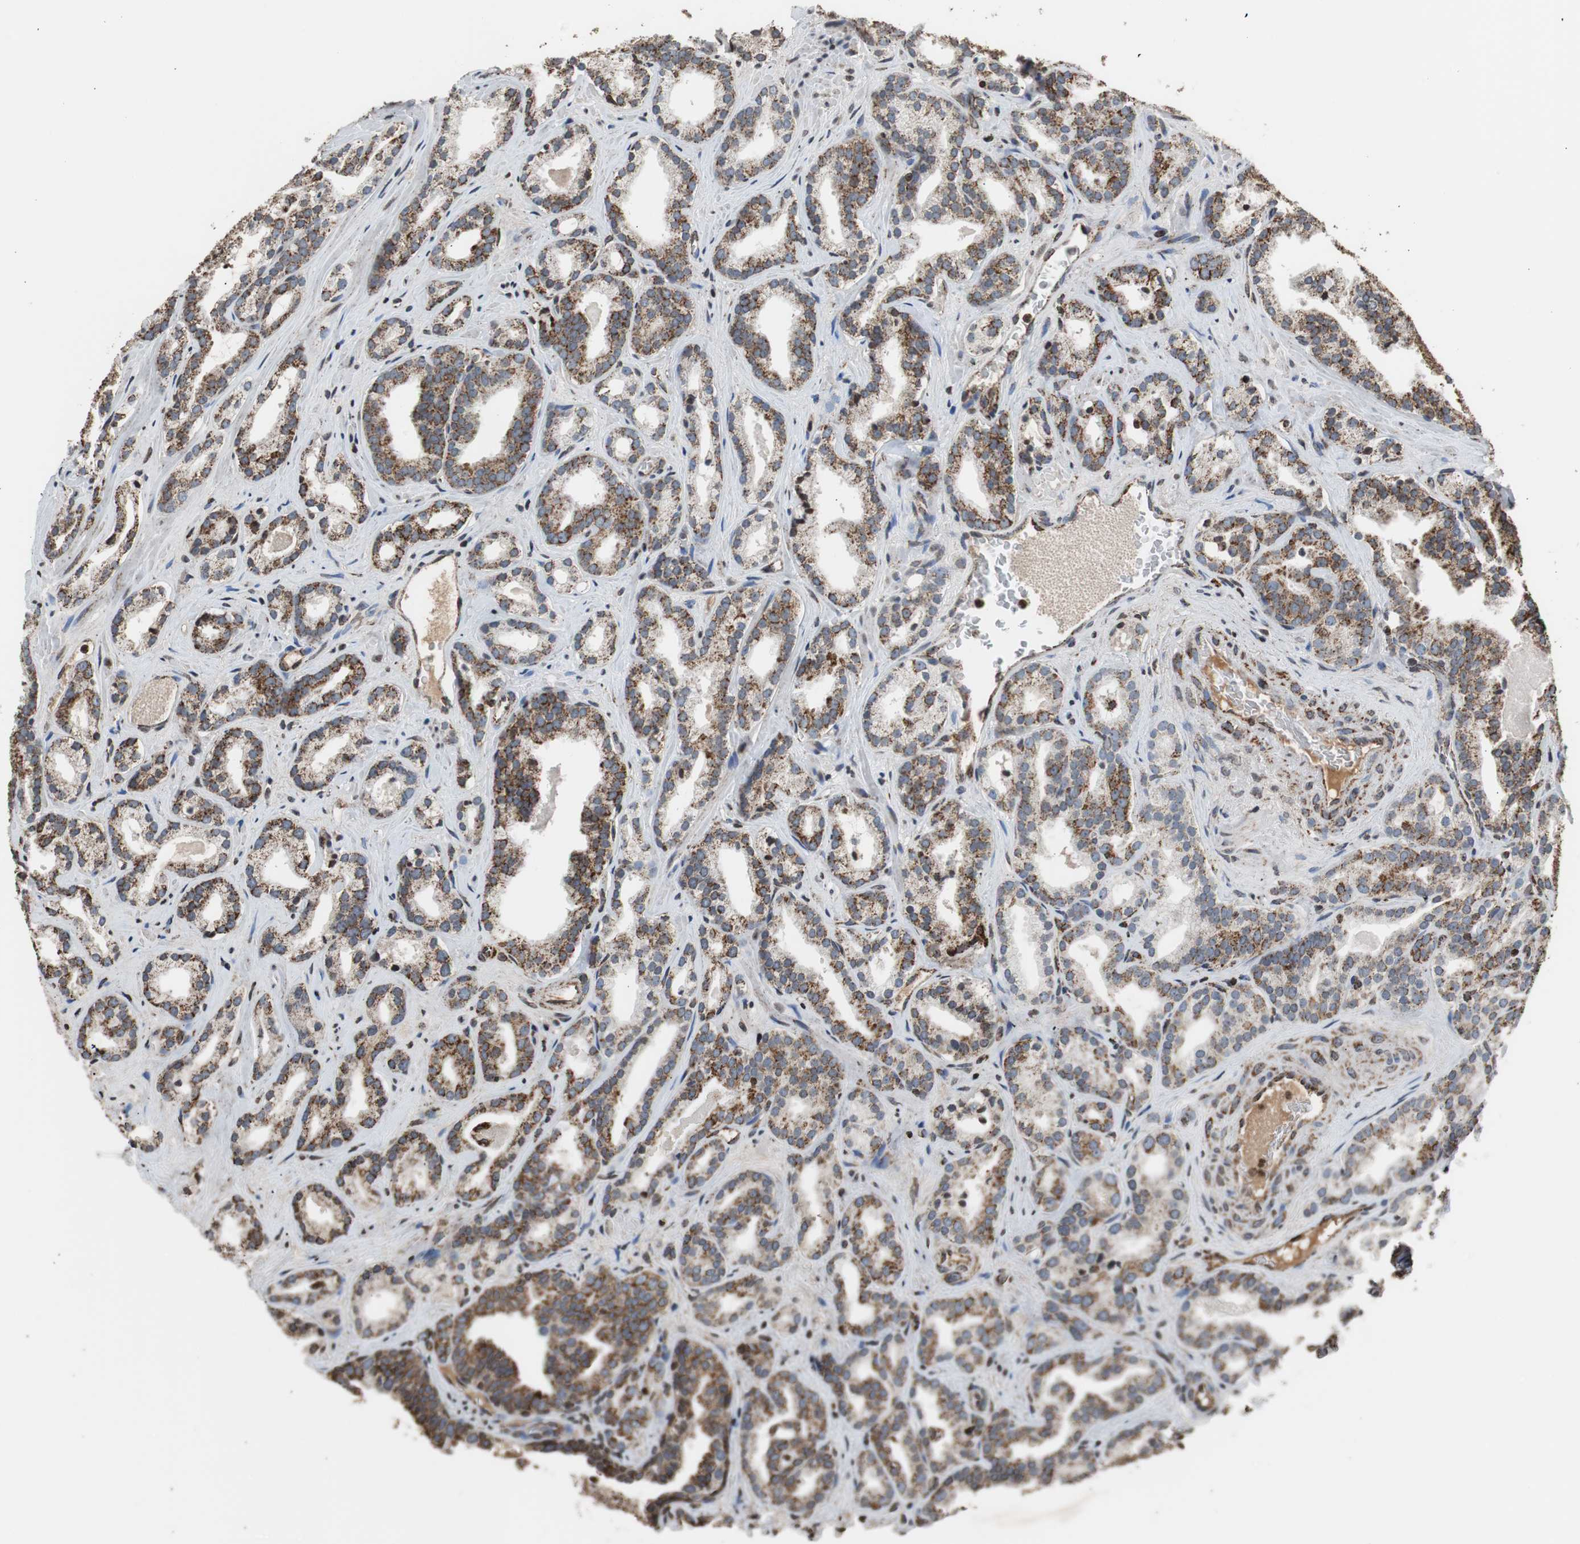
{"staining": {"intensity": "strong", "quantity": ">75%", "location": "cytoplasmic/membranous"}, "tissue": "prostate cancer", "cell_type": "Tumor cells", "image_type": "cancer", "snomed": [{"axis": "morphology", "description": "Adenocarcinoma, Low grade"}, {"axis": "topography", "description": "Prostate"}], "caption": "Prostate low-grade adenocarcinoma was stained to show a protein in brown. There is high levels of strong cytoplasmic/membranous expression in approximately >75% of tumor cells.", "gene": "HSPA9", "patient": {"sex": "male", "age": 63}}